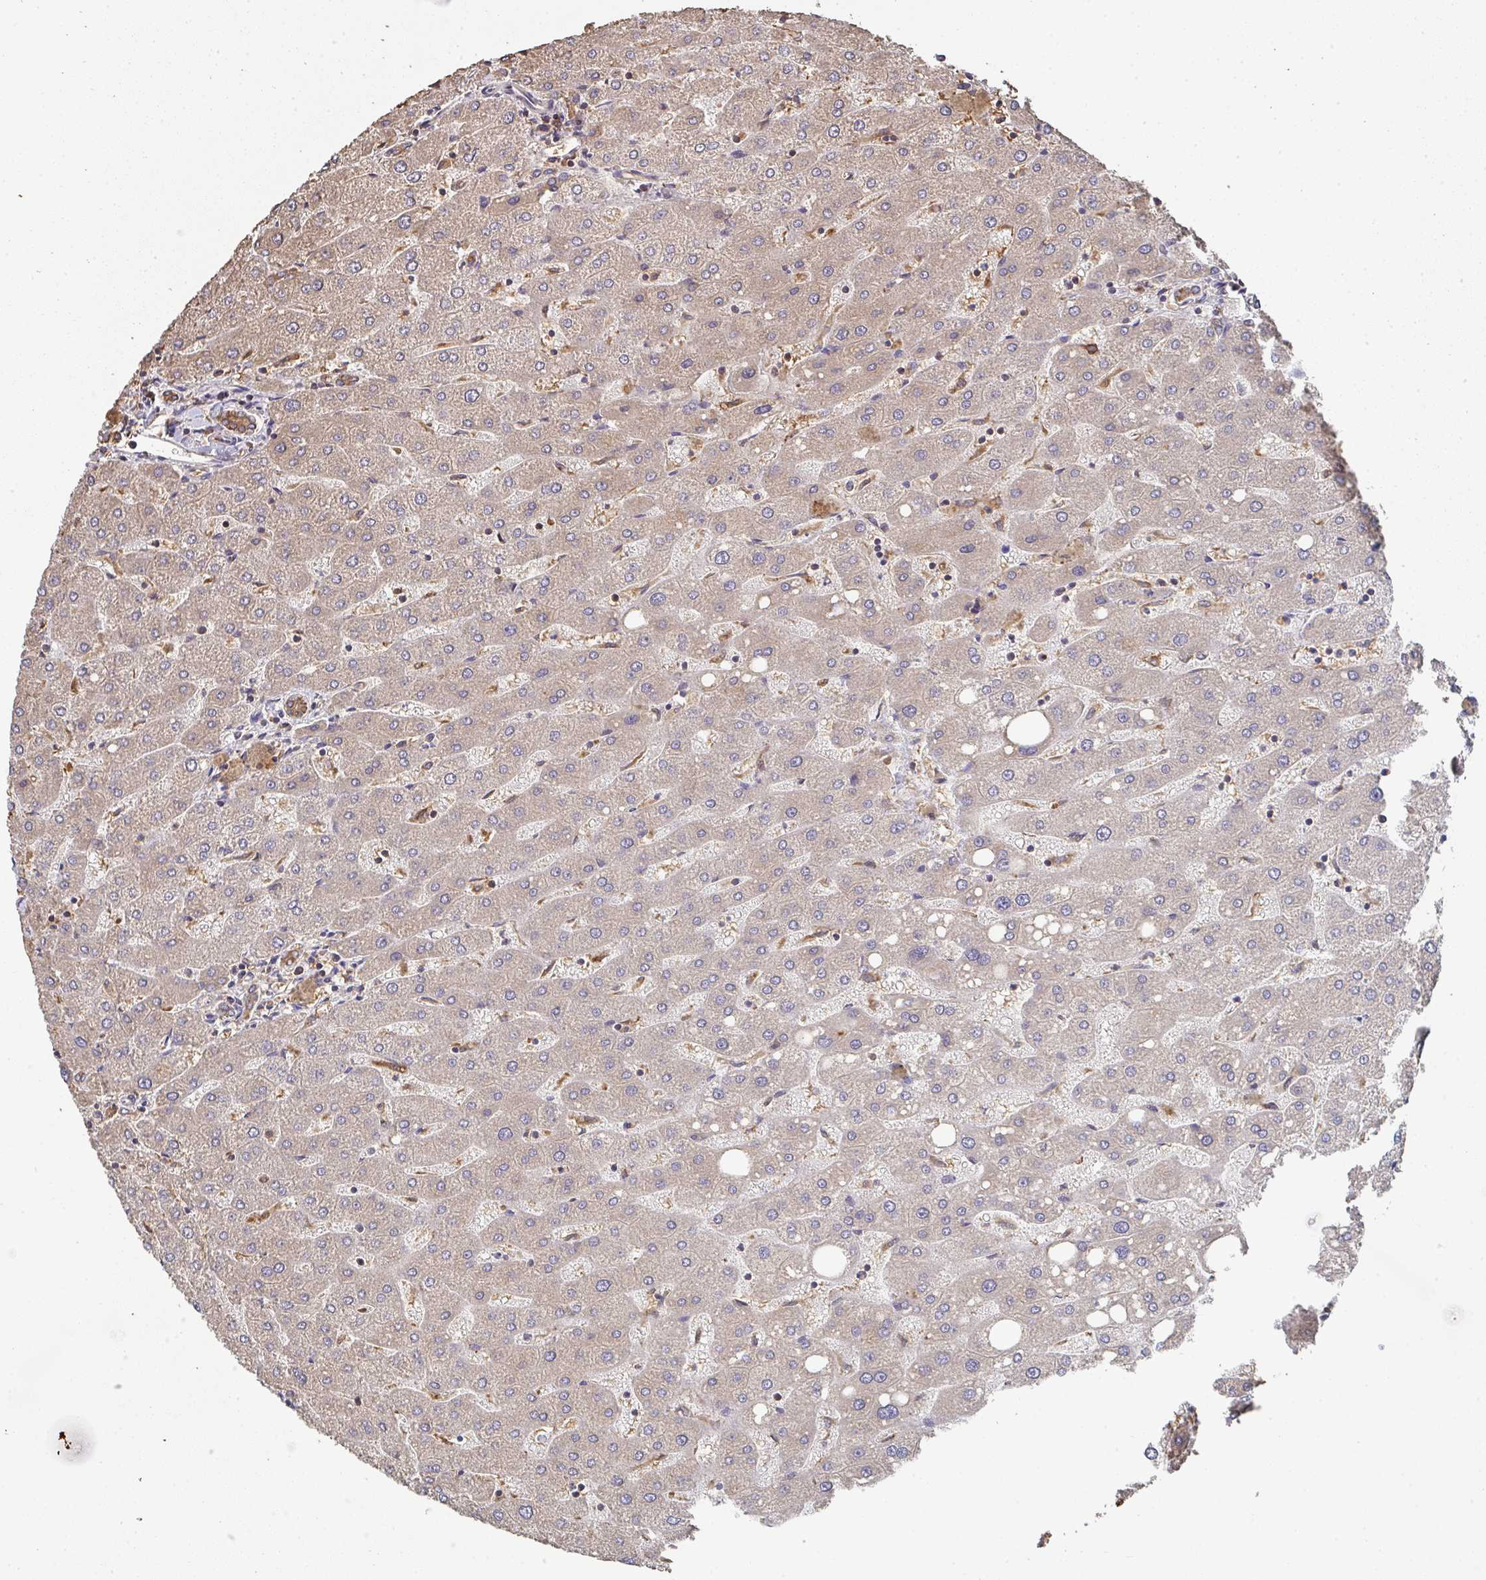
{"staining": {"intensity": "moderate", "quantity": "25%-75%", "location": "cytoplasmic/membranous"}, "tissue": "liver", "cell_type": "Cholangiocytes", "image_type": "normal", "snomed": [{"axis": "morphology", "description": "Normal tissue, NOS"}, {"axis": "topography", "description": "Liver"}], "caption": "A photomicrograph of human liver stained for a protein displays moderate cytoplasmic/membranous brown staining in cholangiocytes. (brown staining indicates protein expression, while blue staining denotes nuclei).", "gene": "POLG", "patient": {"sex": "male", "age": 67}}